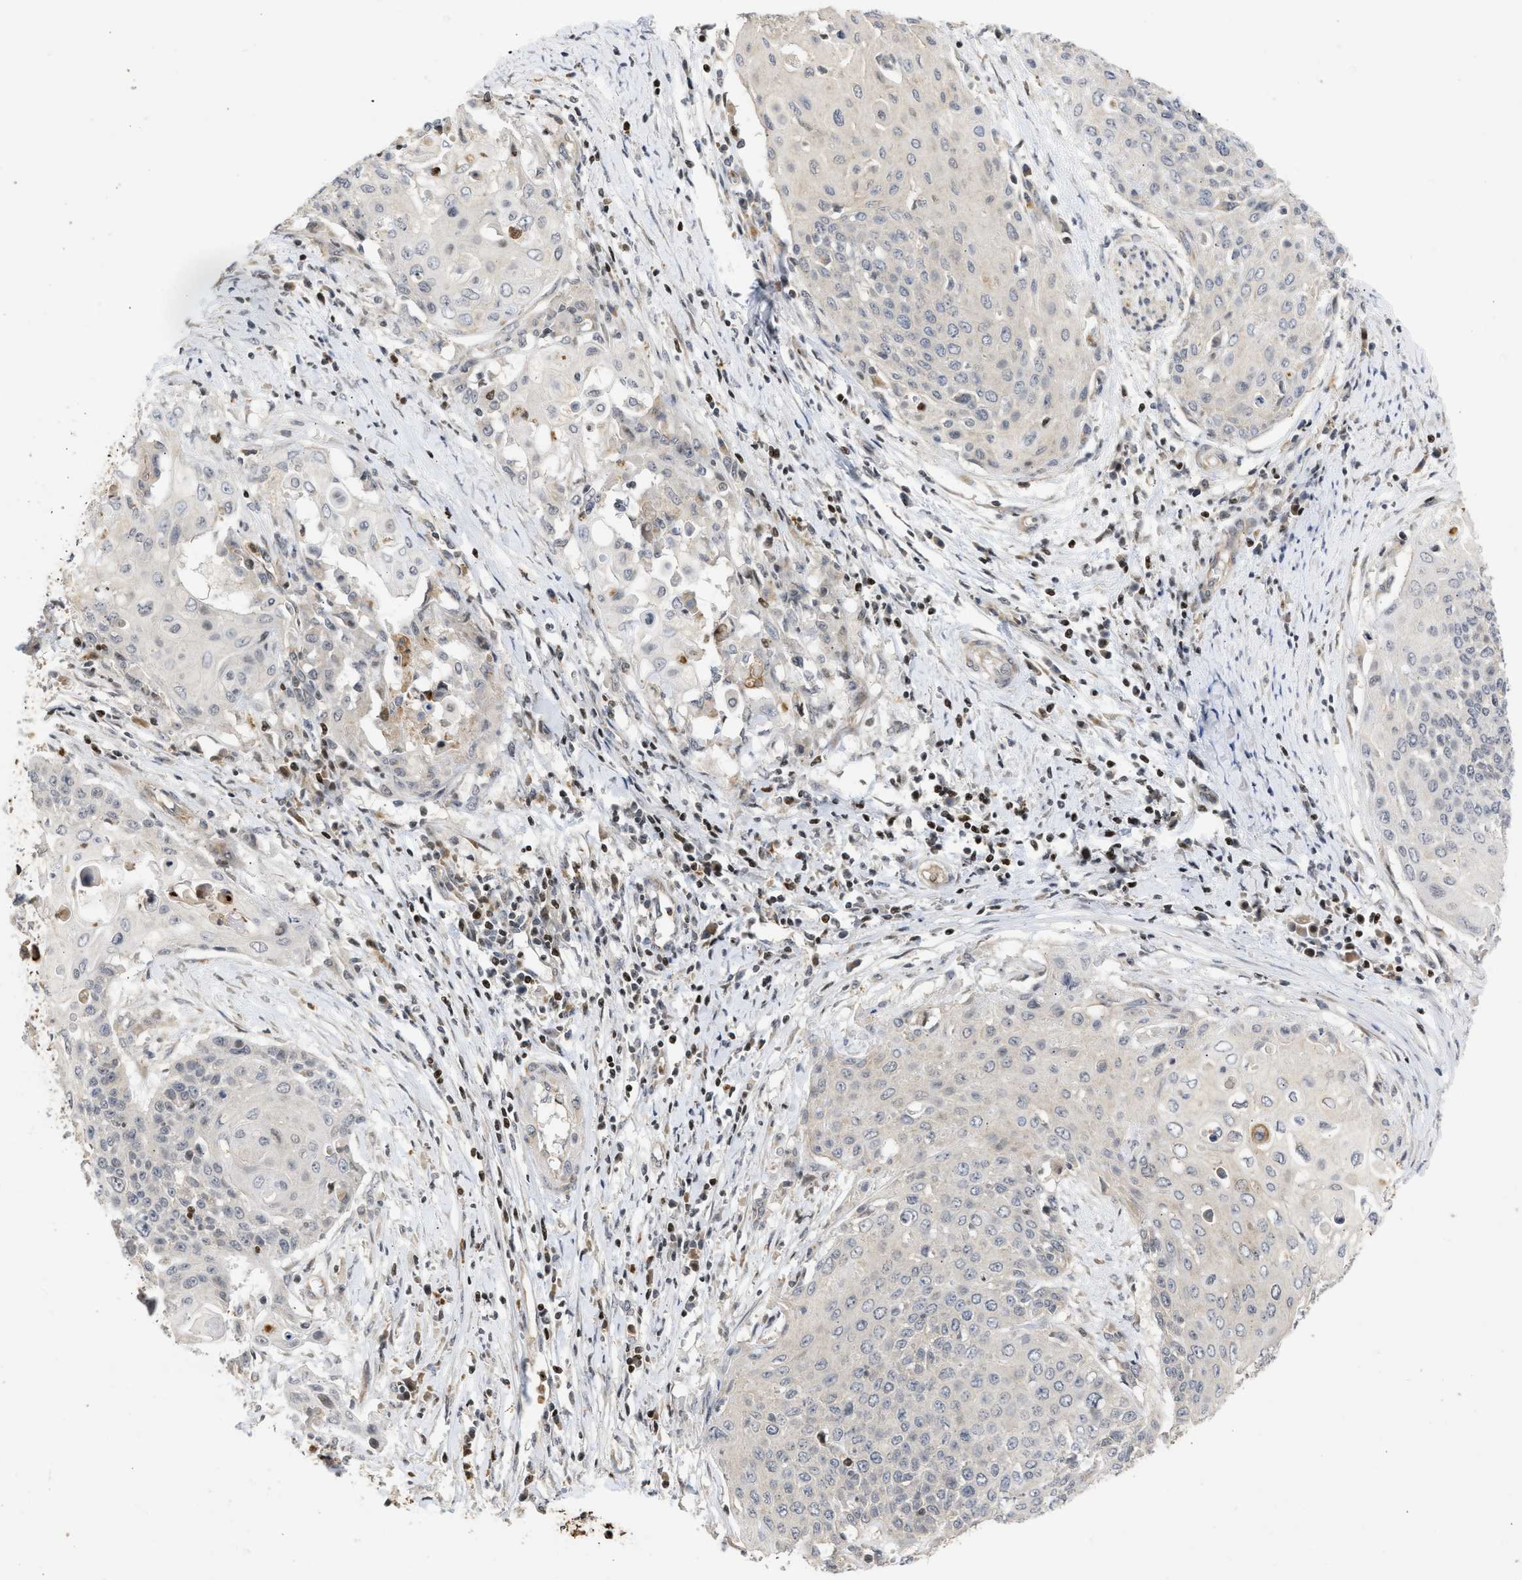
{"staining": {"intensity": "negative", "quantity": "none", "location": "none"}, "tissue": "cervical cancer", "cell_type": "Tumor cells", "image_type": "cancer", "snomed": [{"axis": "morphology", "description": "Squamous cell carcinoma, NOS"}, {"axis": "topography", "description": "Cervix"}], "caption": "Immunohistochemical staining of squamous cell carcinoma (cervical) displays no significant staining in tumor cells.", "gene": "ENSG00000142539", "patient": {"sex": "female", "age": 39}}